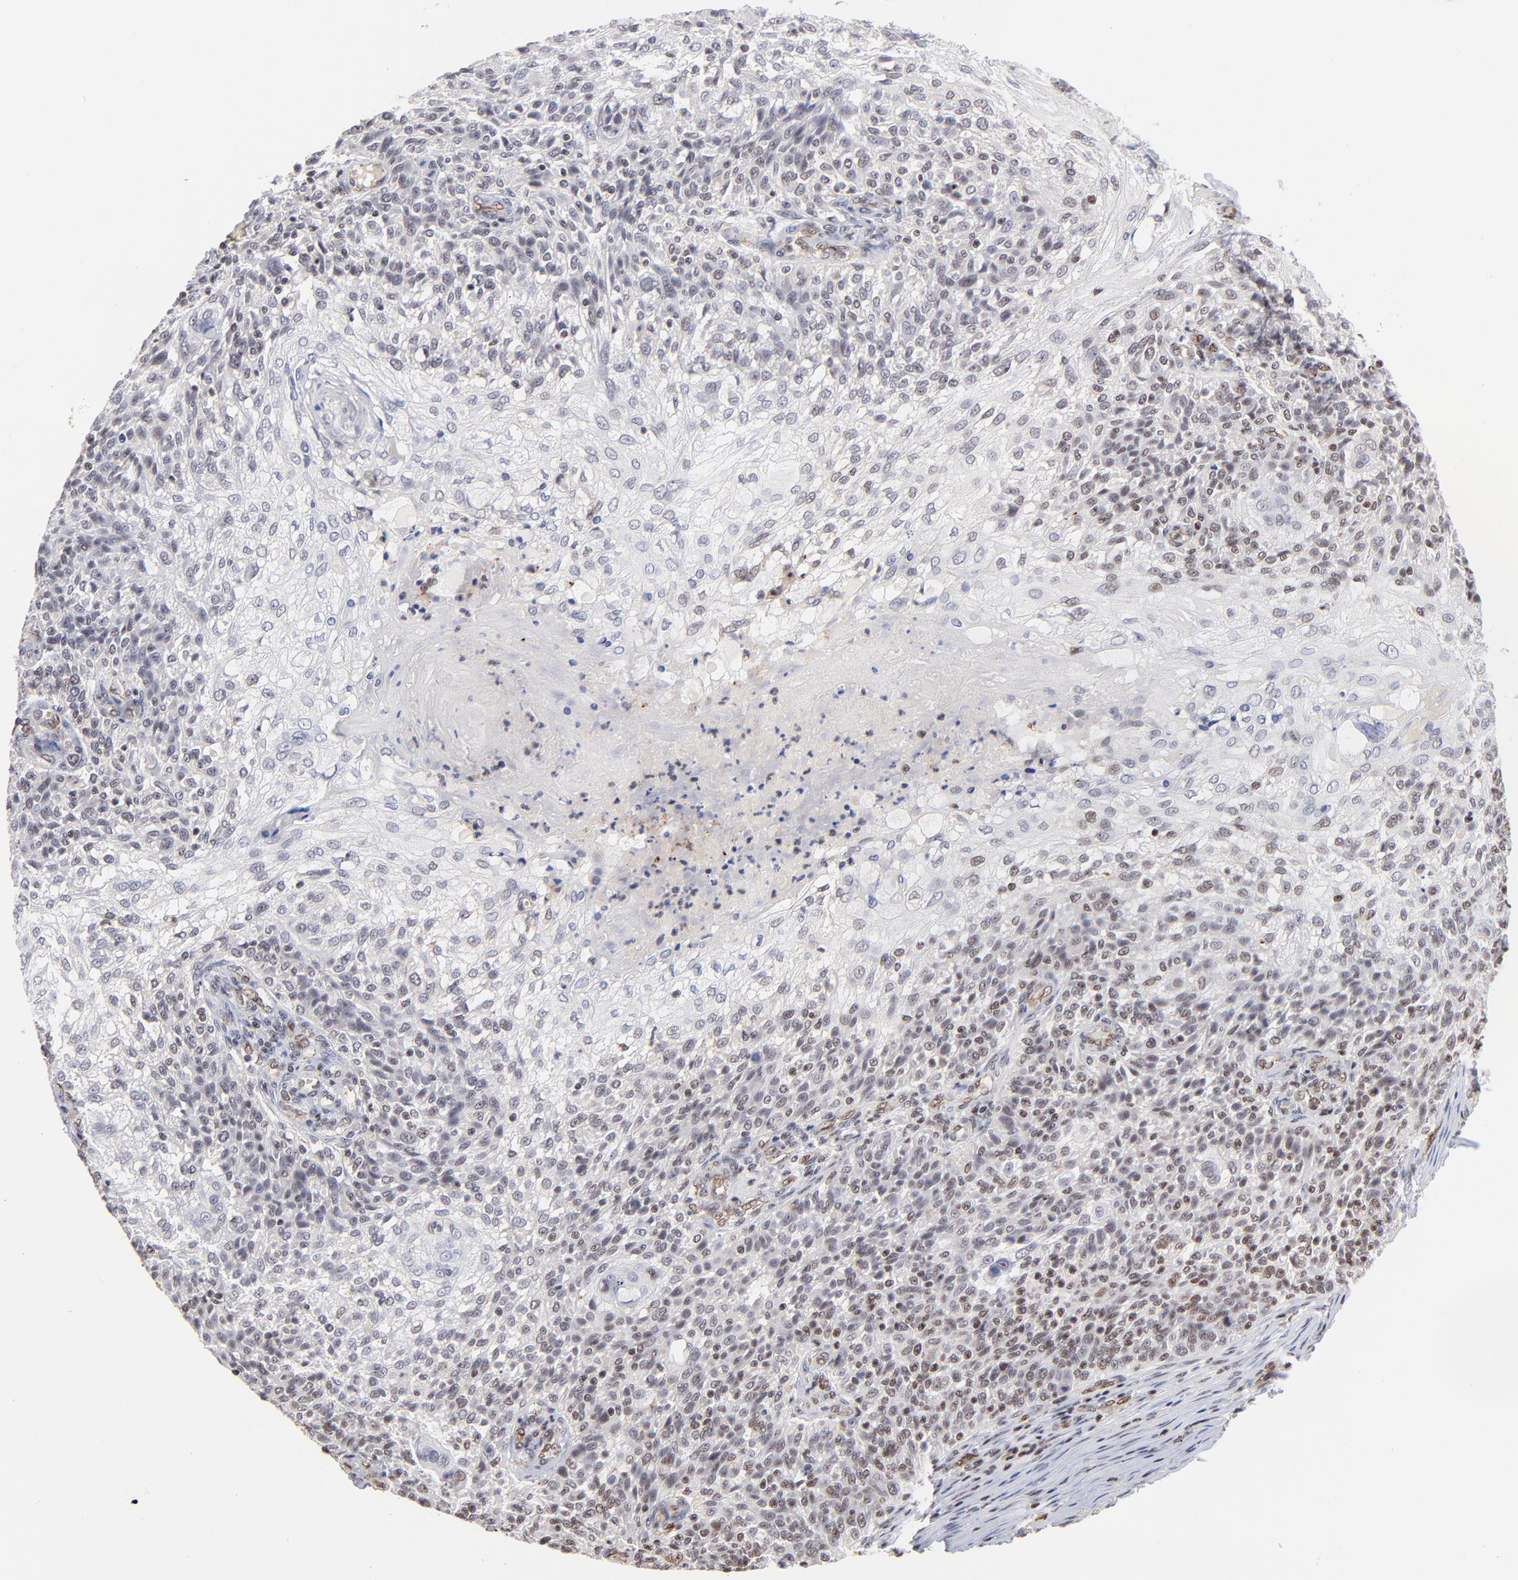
{"staining": {"intensity": "weak", "quantity": "<25%", "location": "nuclear"}, "tissue": "skin cancer", "cell_type": "Tumor cells", "image_type": "cancer", "snomed": [{"axis": "morphology", "description": "Normal tissue, NOS"}, {"axis": "morphology", "description": "Squamous cell carcinoma, NOS"}, {"axis": "topography", "description": "Skin"}], "caption": "Immunohistochemistry (IHC) micrograph of skin cancer stained for a protein (brown), which exhibits no expression in tumor cells.", "gene": "GABPA", "patient": {"sex": "female", "age": 83}}